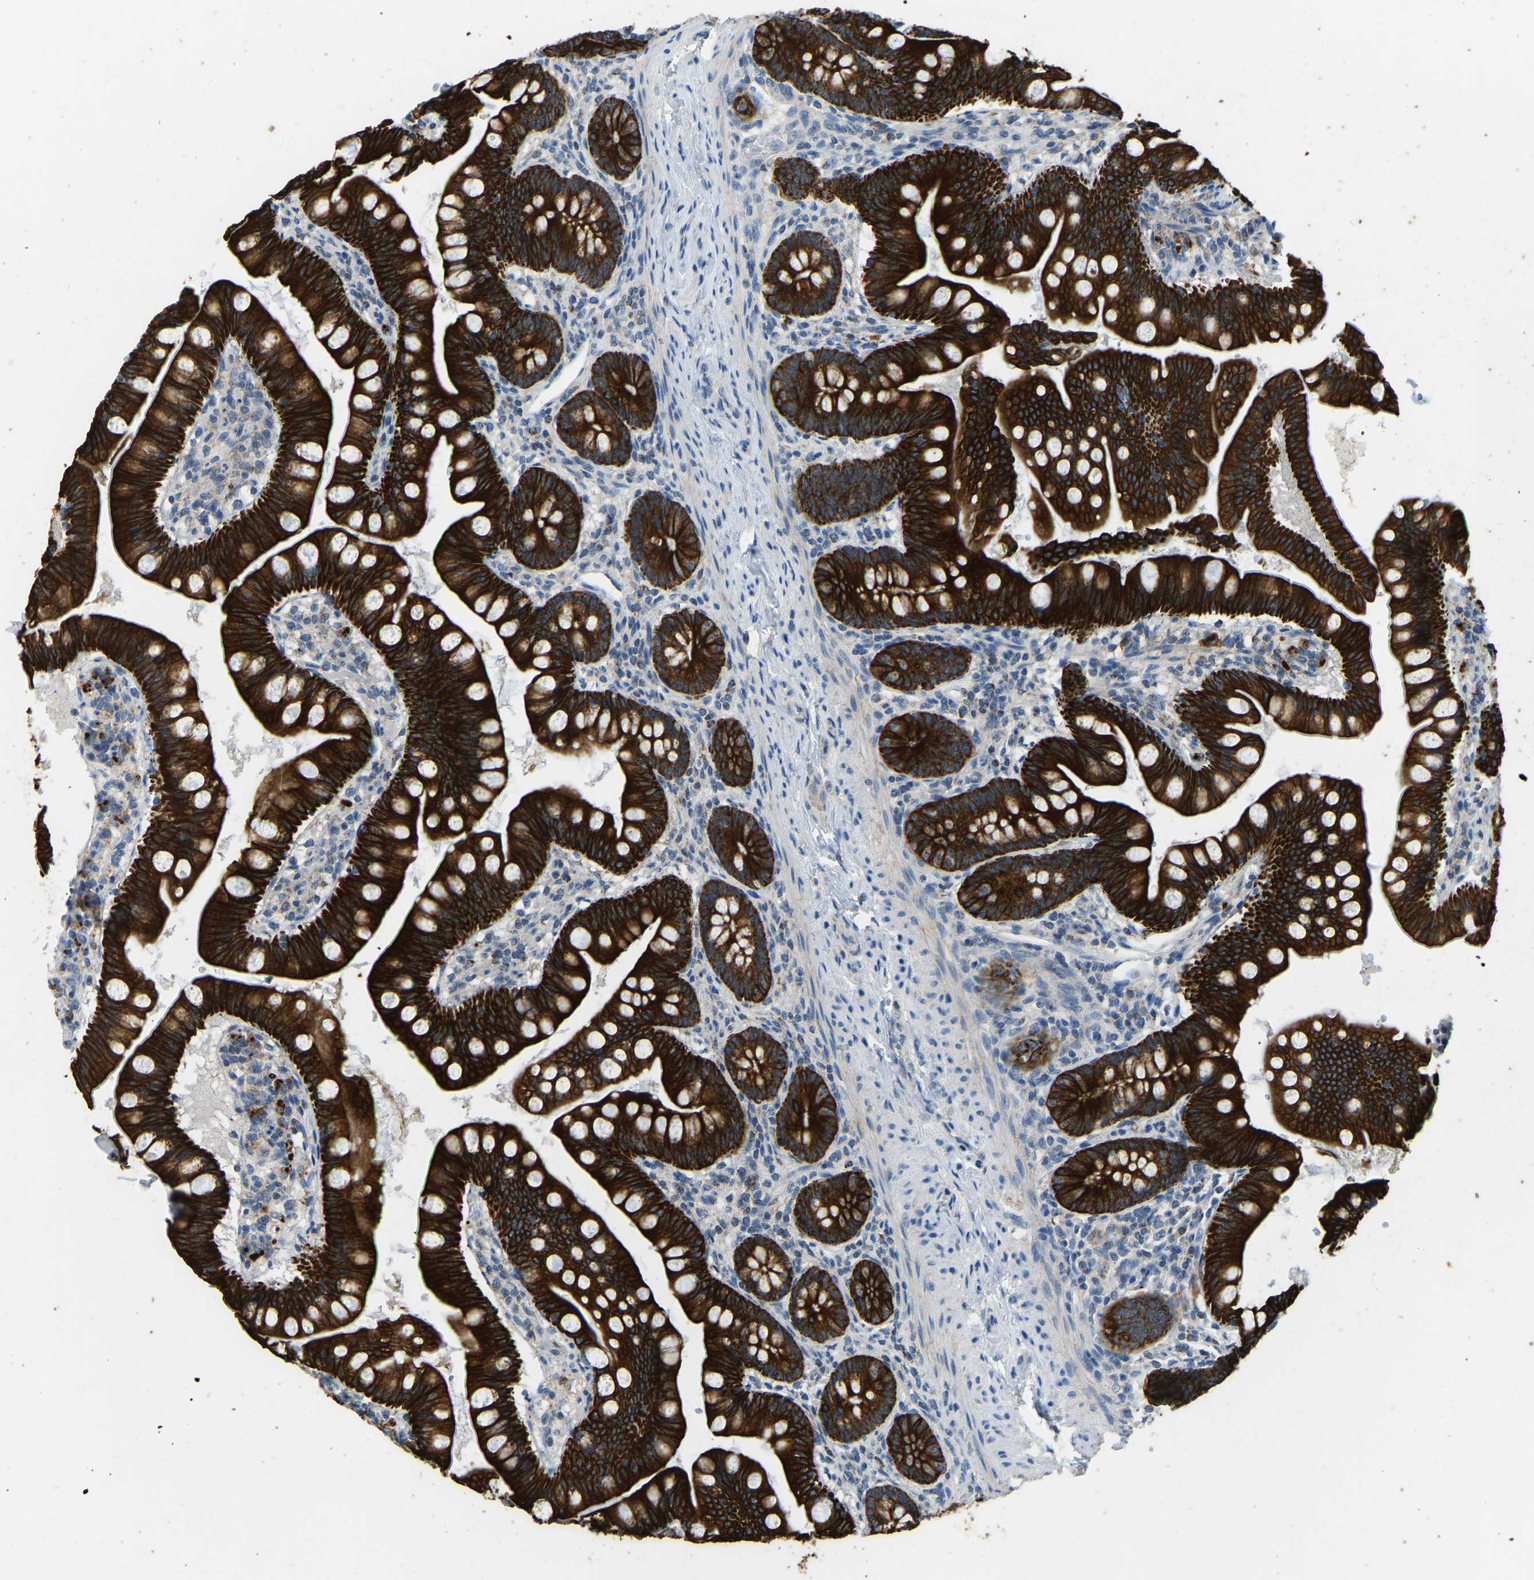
{"staining": {"intensity": "strong", "quantity": ">75%", "location": "cytoplasmic/membranous"}, "tissue": "small intestine", "cell_type": "Glandular cells", "image_type": "normal", "snomed": [{"axis": "morphology", "description": "Normal tissue, NOS"}, {"axis": "topography", "description": "Small intestine"}], "caption": "Immunohistochemical staining of benign human small intestine reveals >75% levels of strong cytoplasmic/membranous protein staining in approximately >75% of glandular cells.", "gene": "ZNF200", "patient": {"sex": "male", "age": 7}}